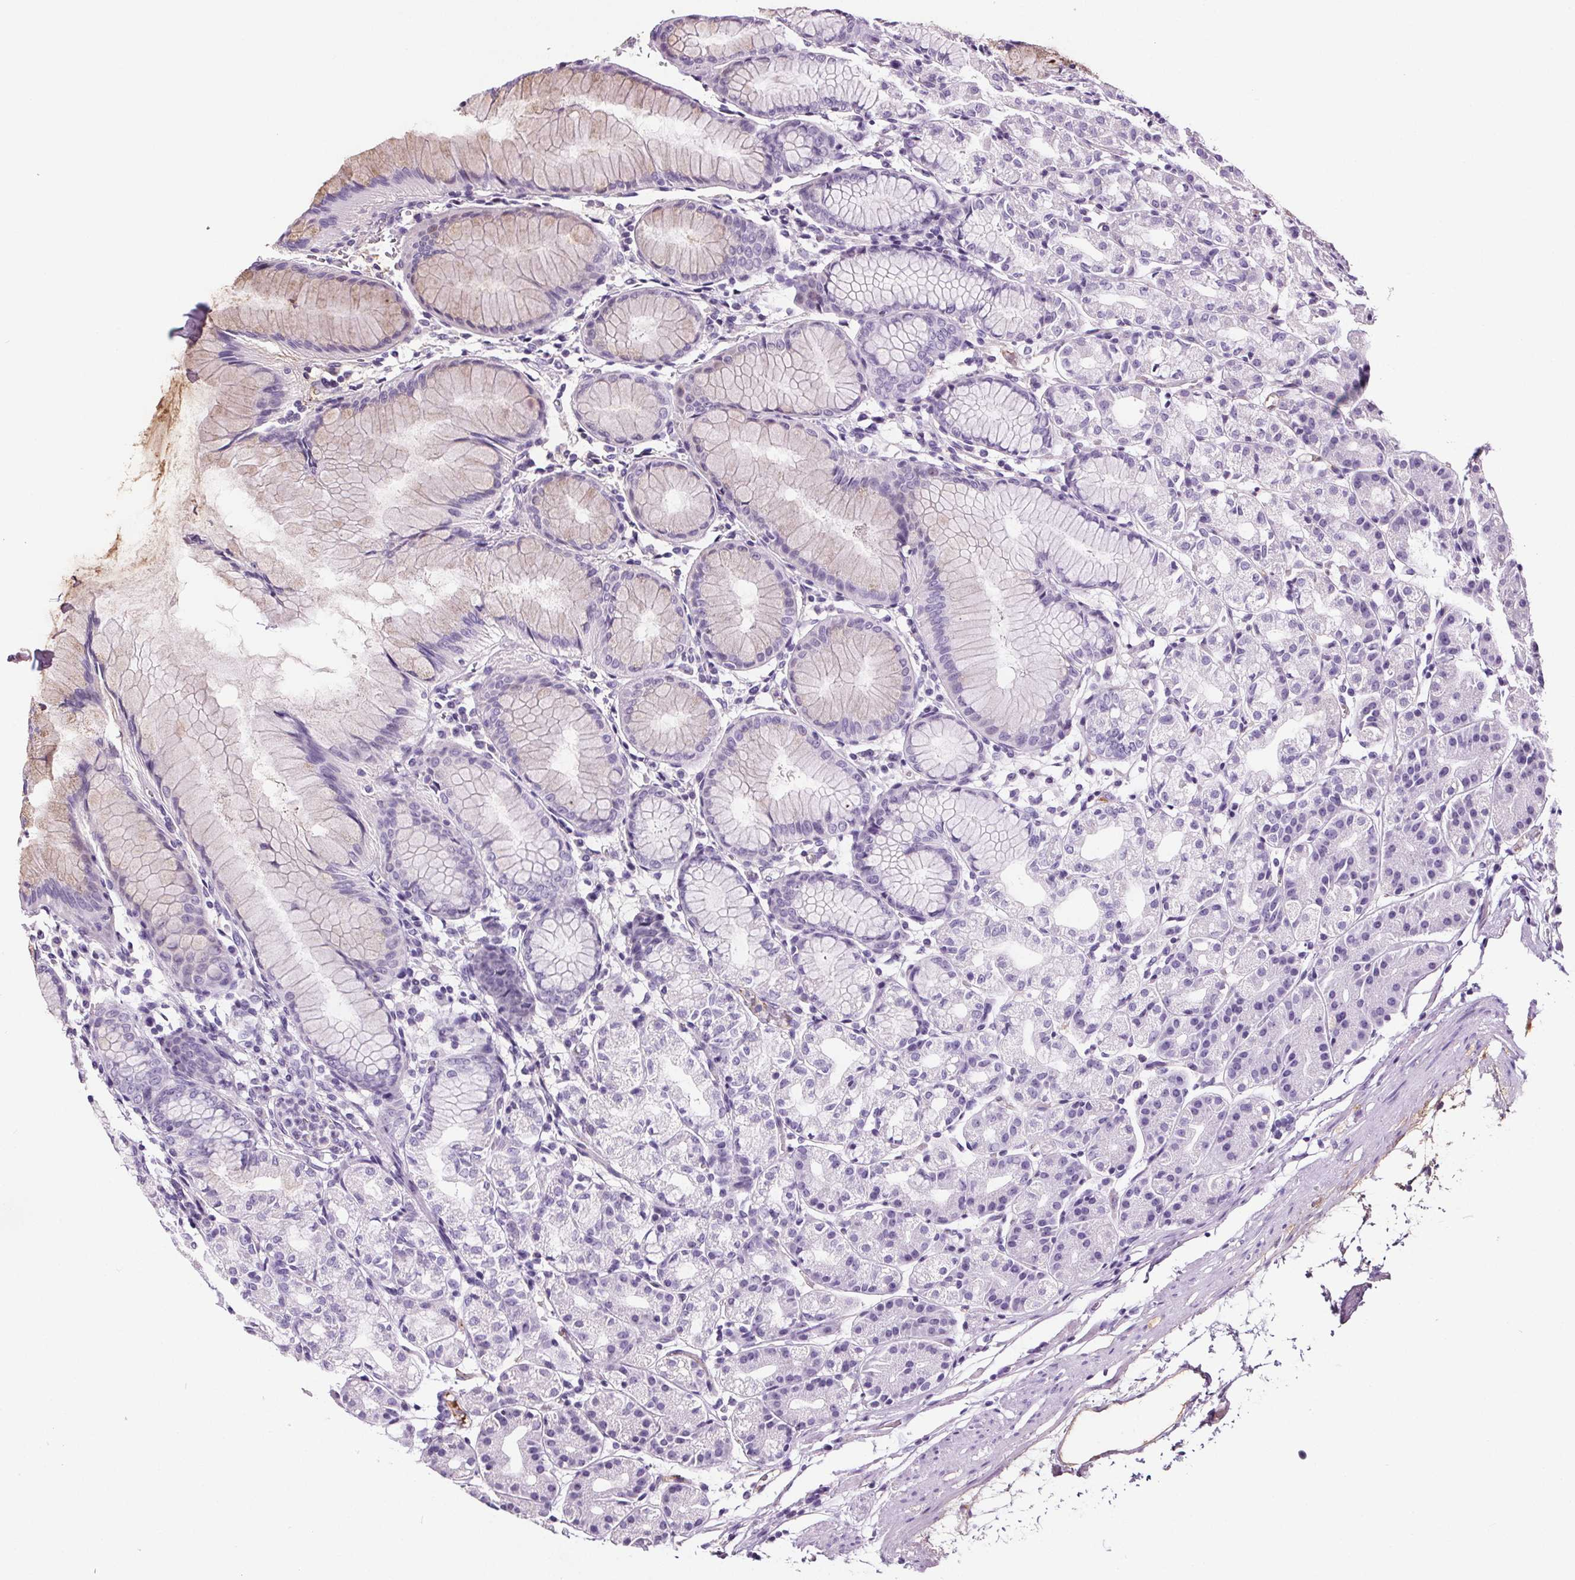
{"staining": {"intensity": "negative", "quantity": "none", "location": "none"}, "tissue": "stomach", "cell_type": "Glandular cells", "image_type": "normal", "snomed": [{"axis": "morphology", "description": "Normal tissue, NOS"}, {"axis": "topography", "description": "Stomach"}], "caption": "The micrograph exhibits no significant expression in glandular cells of stomach. The staining was performed using DAB to visualize the protein expression in brown, while the nuclei were stained in blue with hematoxylin (Magnification: 20x).", "gene": "CD5L", "patient": {"sex": "female", "age": 57}}